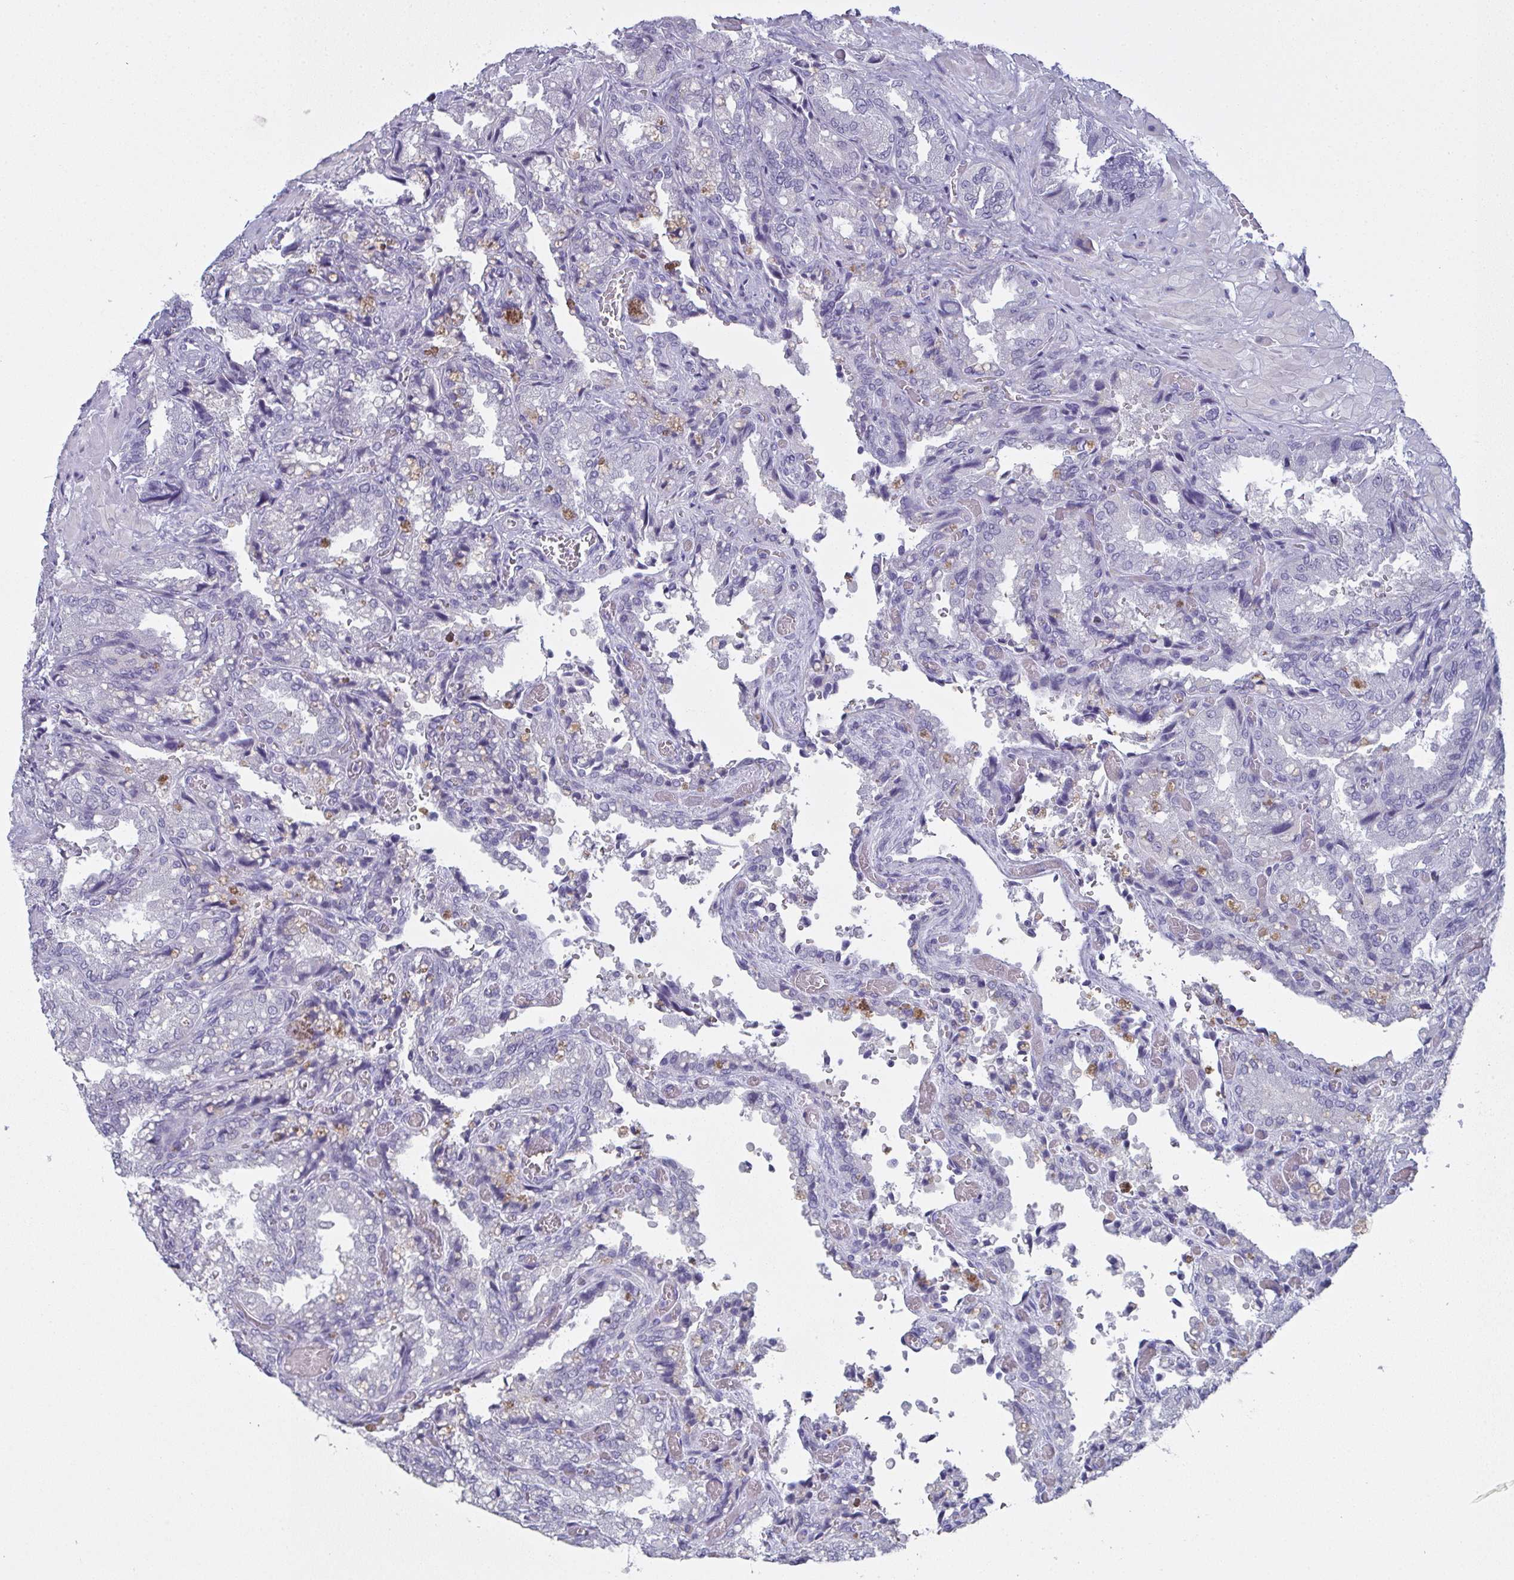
{"staining": {"intensity": "negative", "quantity": "none", "location": "none"}, "tissue": "seminal vesicle", "cell_type": "Glandular cells", "image_type": "normal", "snomed": [{"axis": "morphology", "description": "Normal tissue, NOS"}, {"axis": "topography", "description": "Seminal veicle"}], "caption": "Human seminal vesicle stained for a protein using immunohistochemistry exhibits no expression in glandular cells.", "gene": "SLC36A2", "patient": {"sex": "male", "age": 57}}